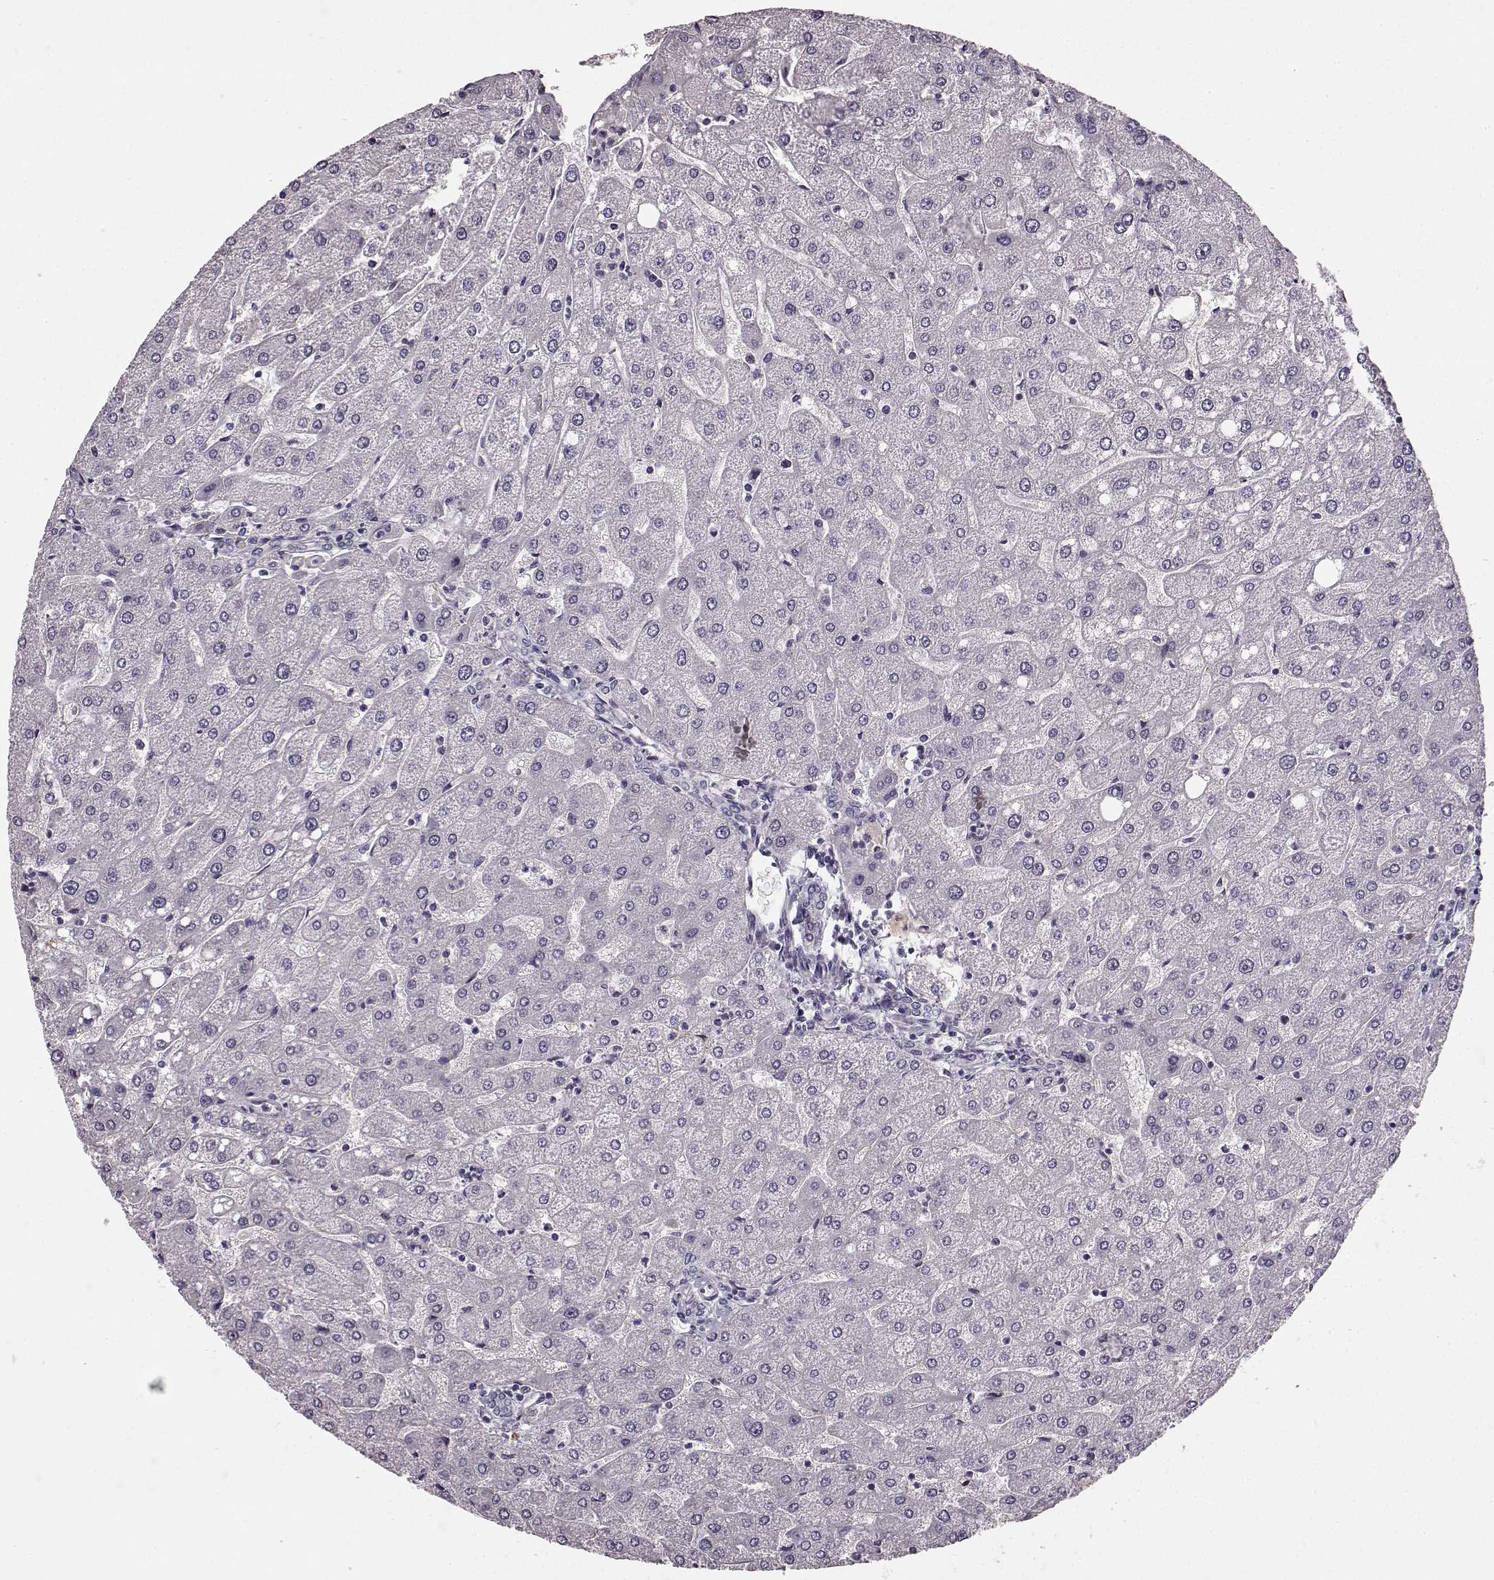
{"staining": {"intensity": "negative", "quantity": "none", "location": "none"}, "tissue": "liver", "cell_type": "Cholangiocytes", "image_type": "normal", "snomed": [{"axis": "morphology", "description": "Normal tissue, NOS"}, {"axis": "topography", "description": "Liver"}], "caption": "This is a photomicrograph of immunohistochemistry staining of unremarkable liver, which shows no positivity in cholangiocytes.", "gene": "KRT81", "patient": {"sex": "male", "age": 67}}